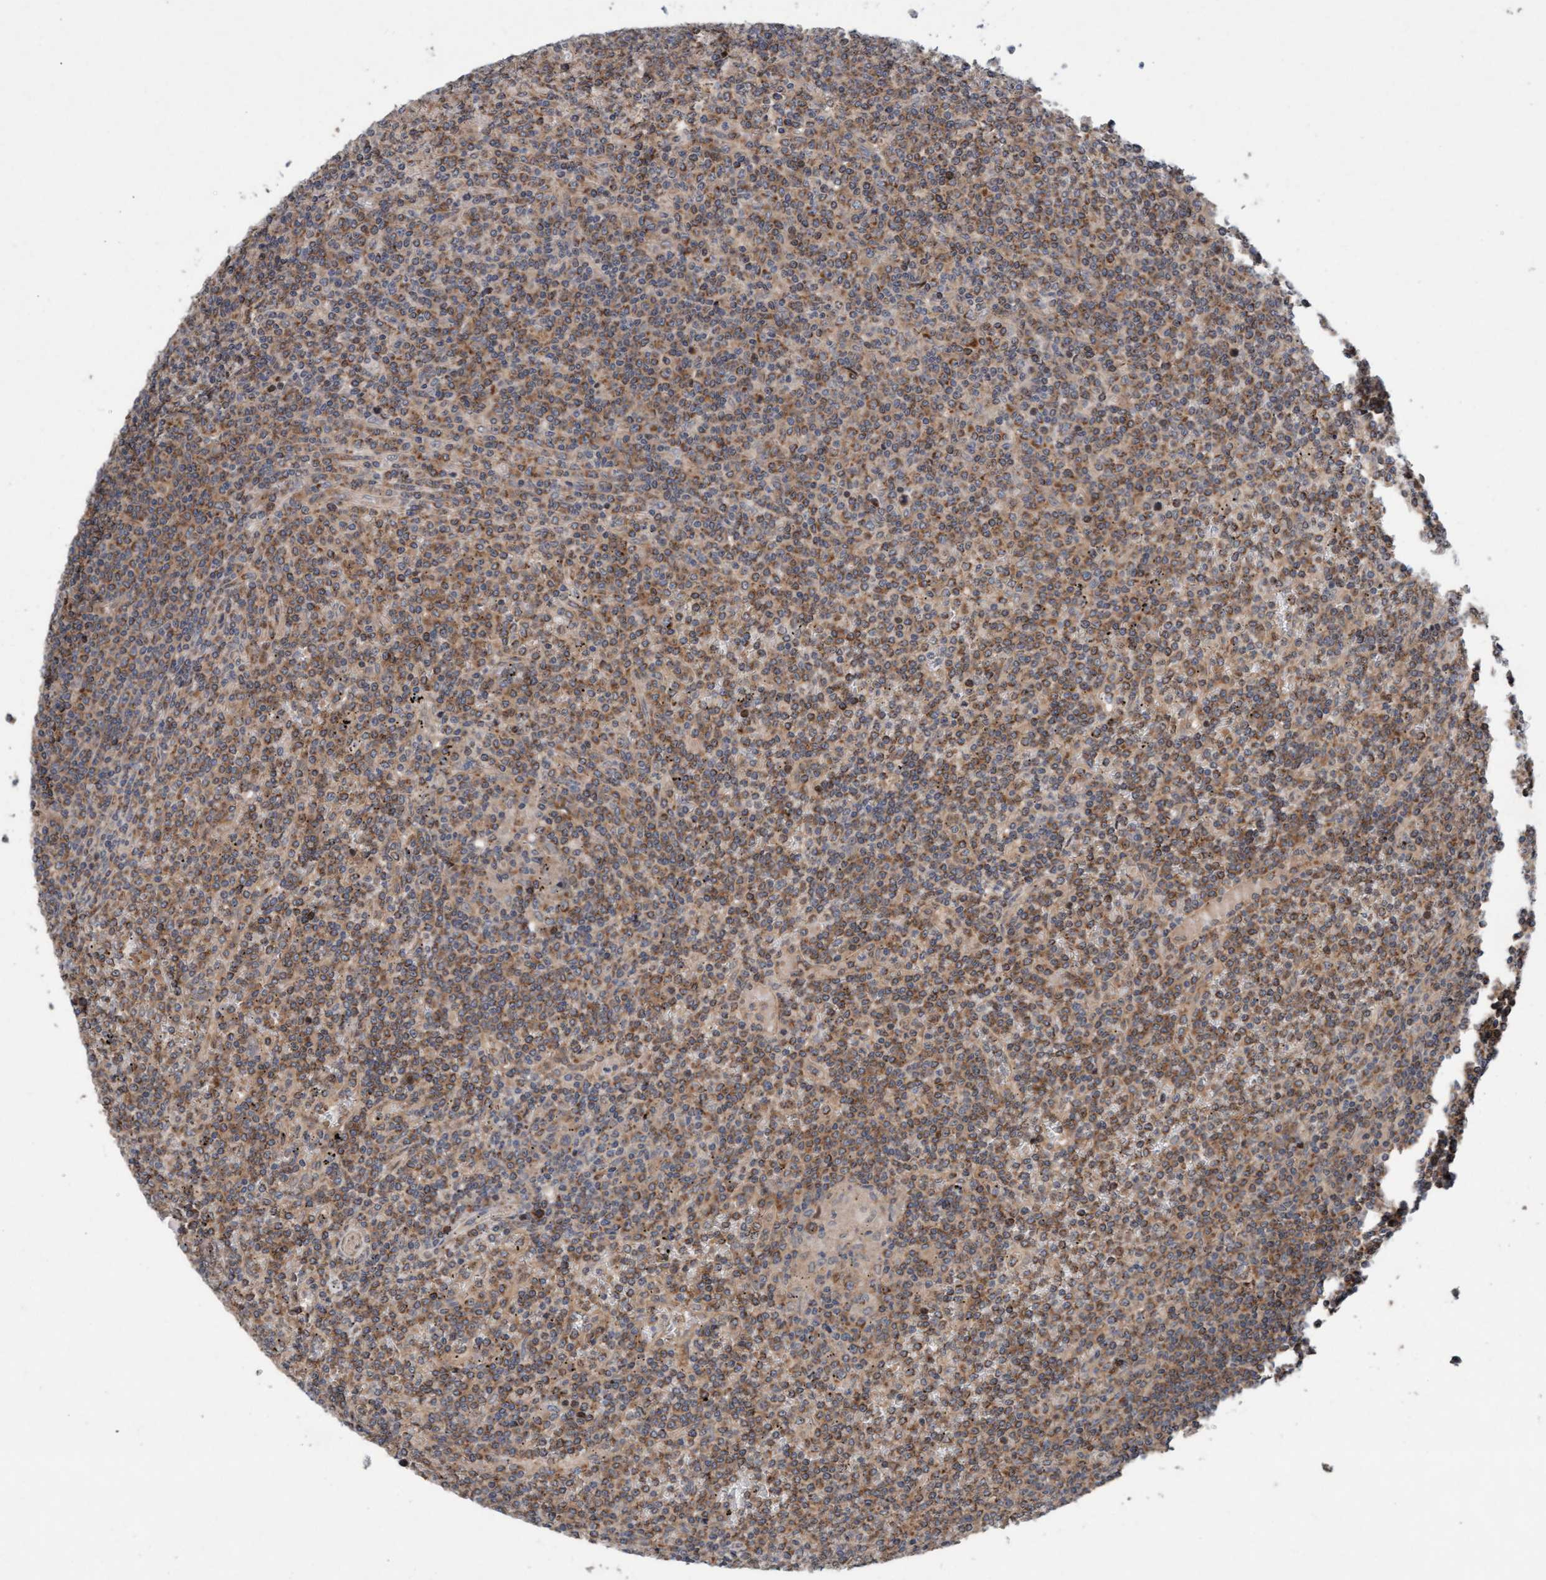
{"staining": {"intensity": "moderate", "quantity": ">75%", "location": "cytoplasmic/membranous"}, "tissue": "lymphoma", "cell_type": "Tumor cells", "image_type": "cancer", "snomed": [{"axis": "morphology", "description": "Malignant lymphoma, non-Hodgkin's type, Low grade"}, {"axis": "topography", "description": "Spleen"}], "caption": "This is an image of IHC staining of lymphoma, which shows moderate expression in the cytoplasmic/membranous of tumor cells.", "gene": "MLXIP", "patient": {"sex": "female", "age": 19}}